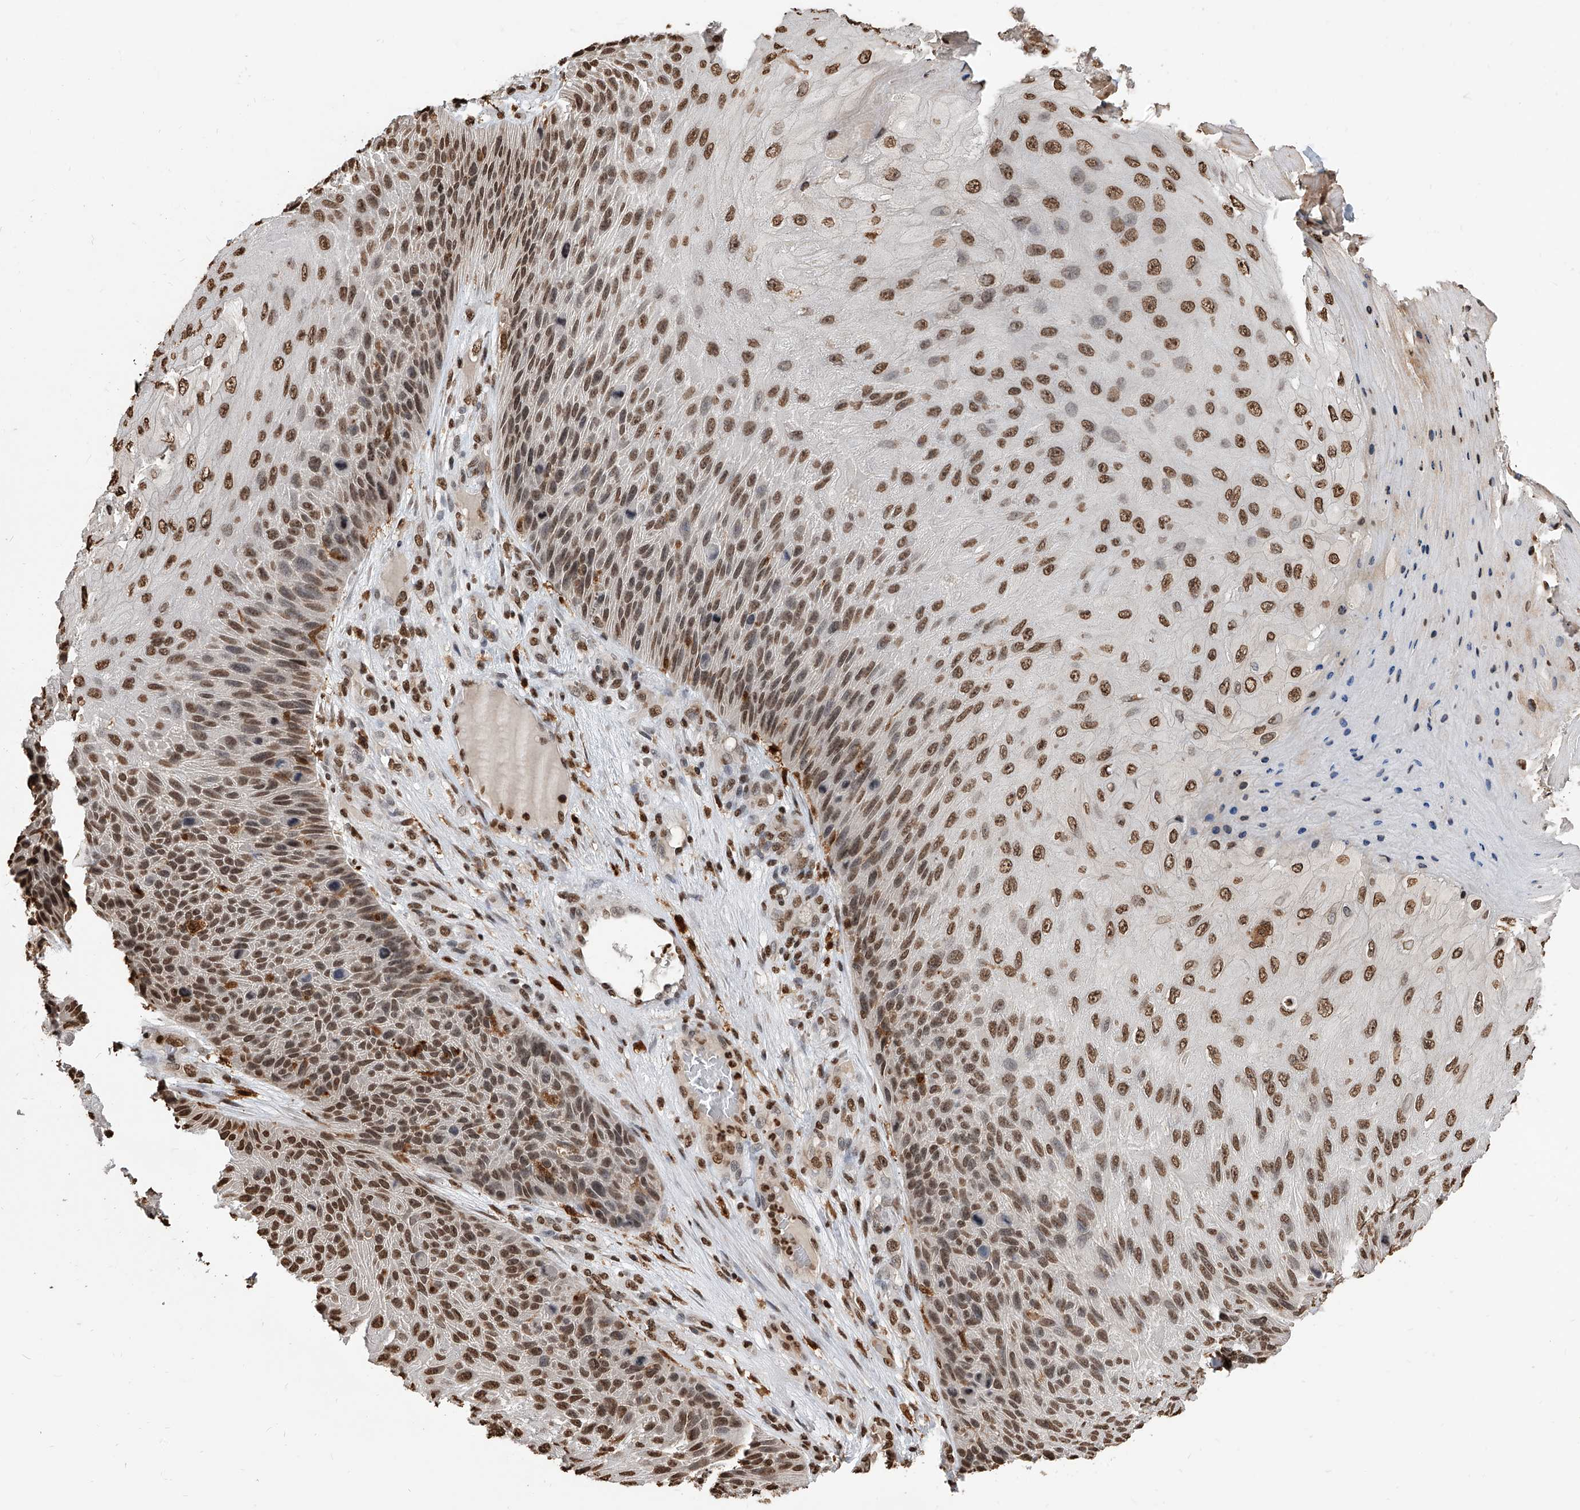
{"staining": {"intensity": "moderate", "quantity": ">75%", "location": "nuclear"}, "tissue": "skin cancer", "cell_type": "Tumor cells", "image_type": "cancer", "snomed": [{"axis": "morphology", "description": "Squamous cell carcinoma, NOS"}, {"axis": "topography", "description": "Skin"}], "caption": "IHC staining of skin cancer, which reveals medium levels of moderate nuclear expression in about >75% of tumor cells indicating moderate nuclear protein positivity. The staining was performed using DAB (3,3'-diaminobenzidine) (brown) for protein detection and nuclei were counterstained in hematoxylin (blue).", "gene": "CFAP410", "patient": {"sex": "female", "age": 88}}